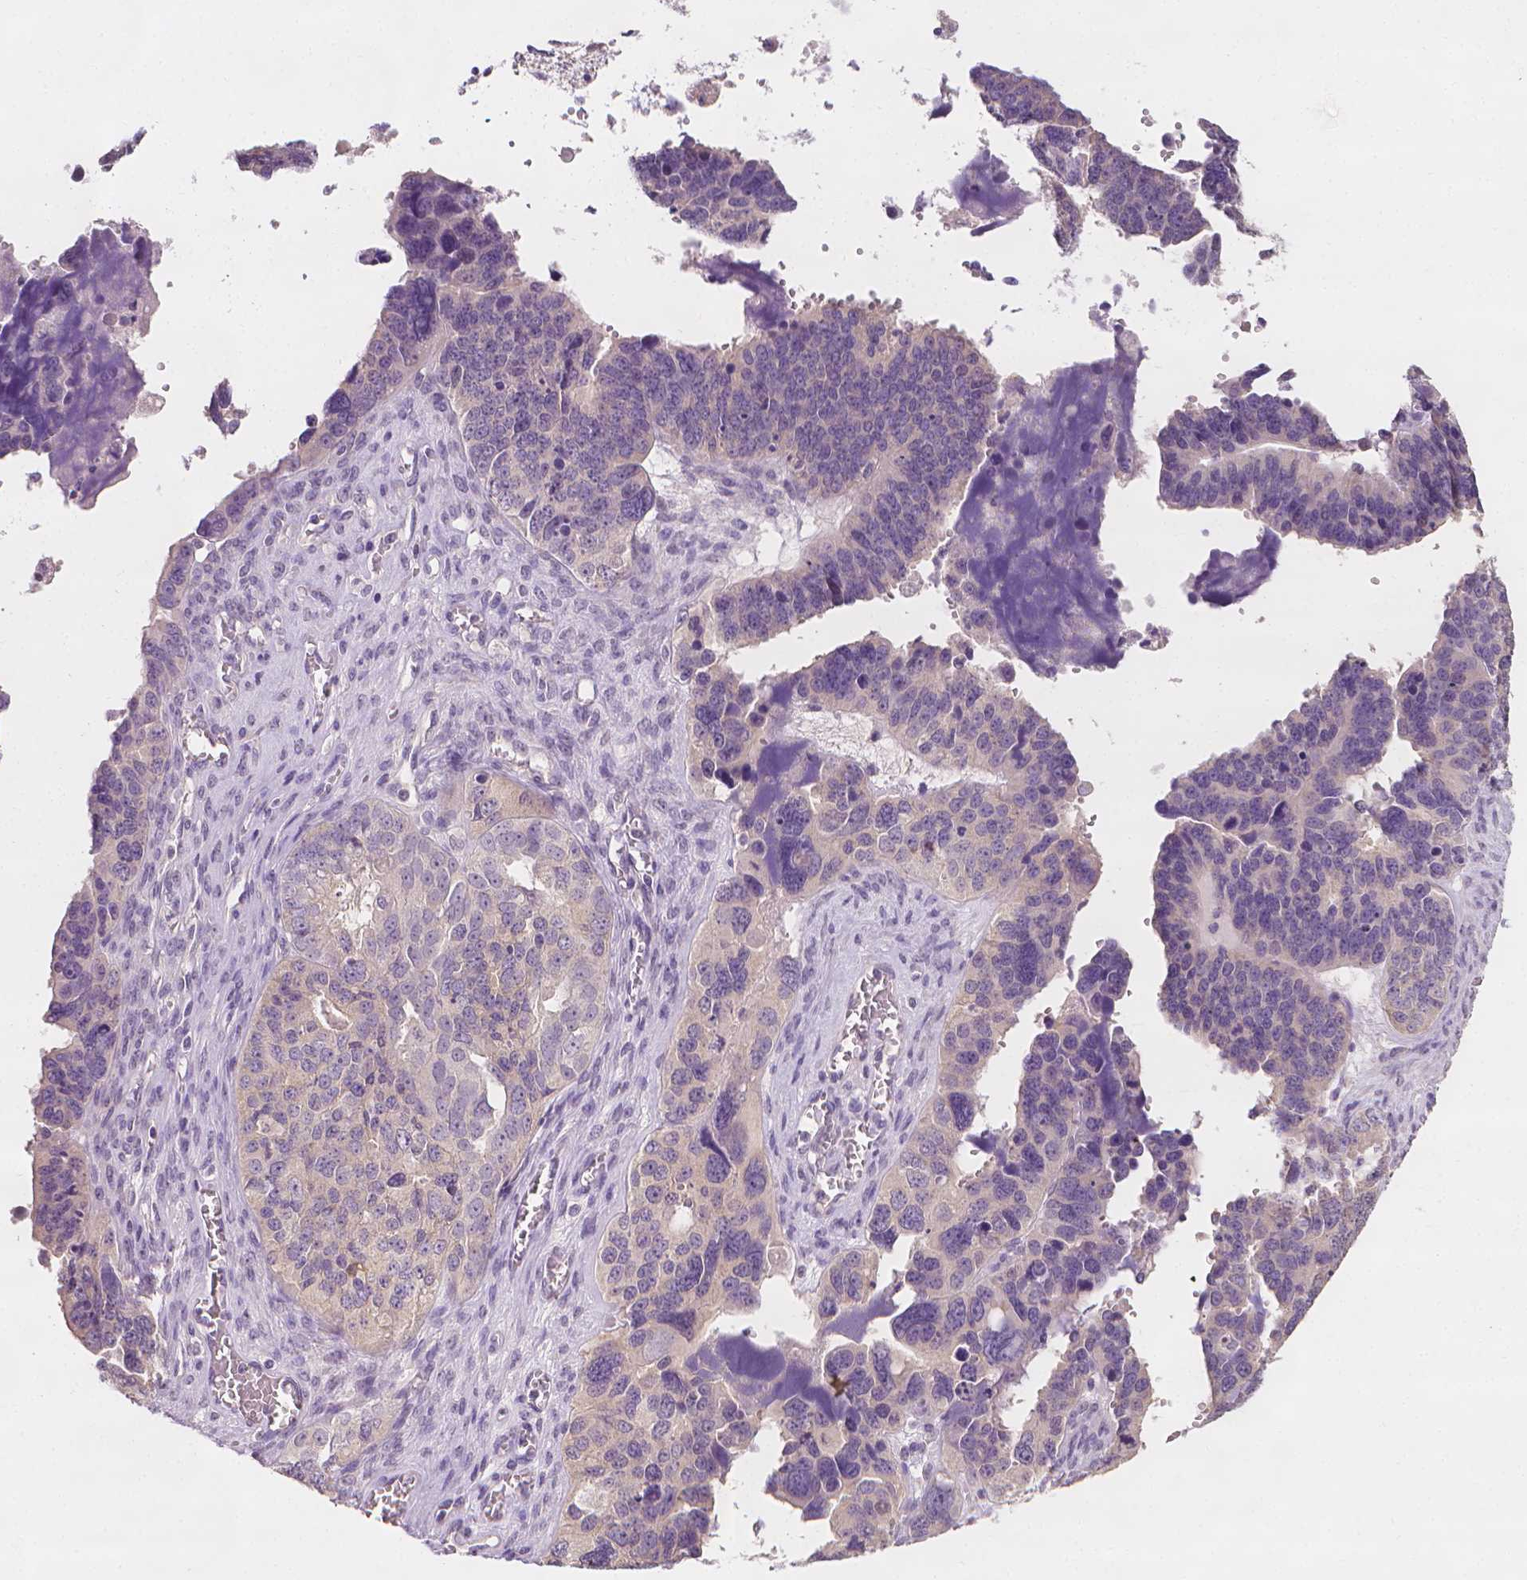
{"staining": {"intensity": "negative", "quantity": "none", "location": "none"}, "tissue": "ovarian cancer", "cell_type": "Tumor cells", "image_type": "cancer", "snomed": [{"axis": "morphology", "description": "Cystadenocarcinoma, serous, NOS"}, {"axis": "topography", "description": "Ovary"}], "caption": "Immunohistochemistry histopathology image of serous cystadenocarcinoma (ovarian) stained for a protein (brown), which demonstrates no staining in tumor cells.", "gene": "FASN", "patient": {"sex": "female", "age": 76}}